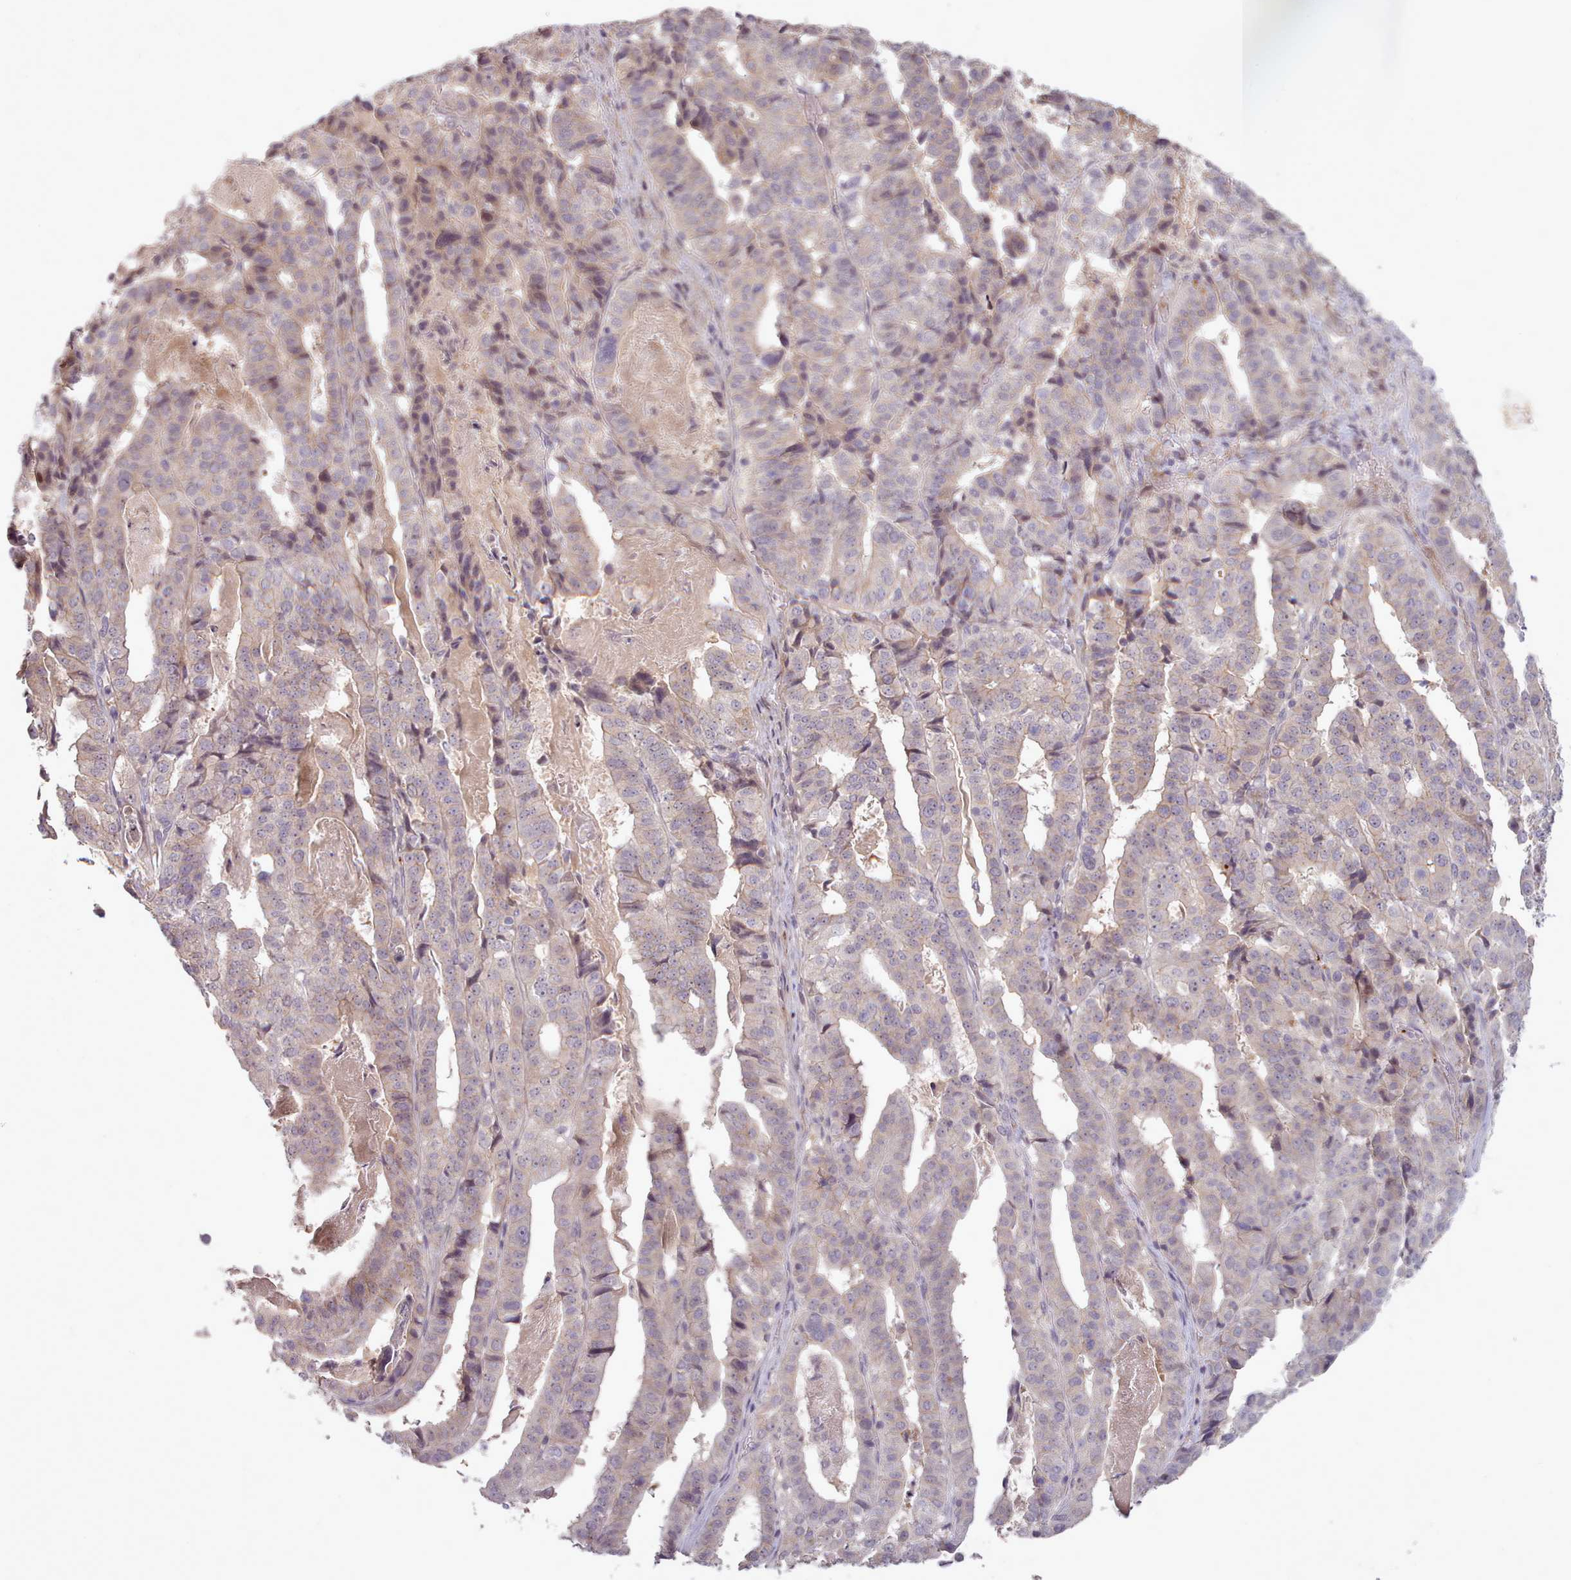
{"staining": {"intensity": "negative", "quantity": "none", "location": "none"}, "tissue": "stomach cancer", "cell_type": "Tumor cells", "image_type": "cancer", "snomed": [{"axis": "morphology", "description": "Adenocarcinoma, NOS"}, {"axis": "topography", "description": "Stomach"}], "caption": "A micrograph of human stomach adenocarcinoma is negative for staining in tumor cells.", "gene": "LEFTY2", "patient": {"sex": "male", "age": 48}}